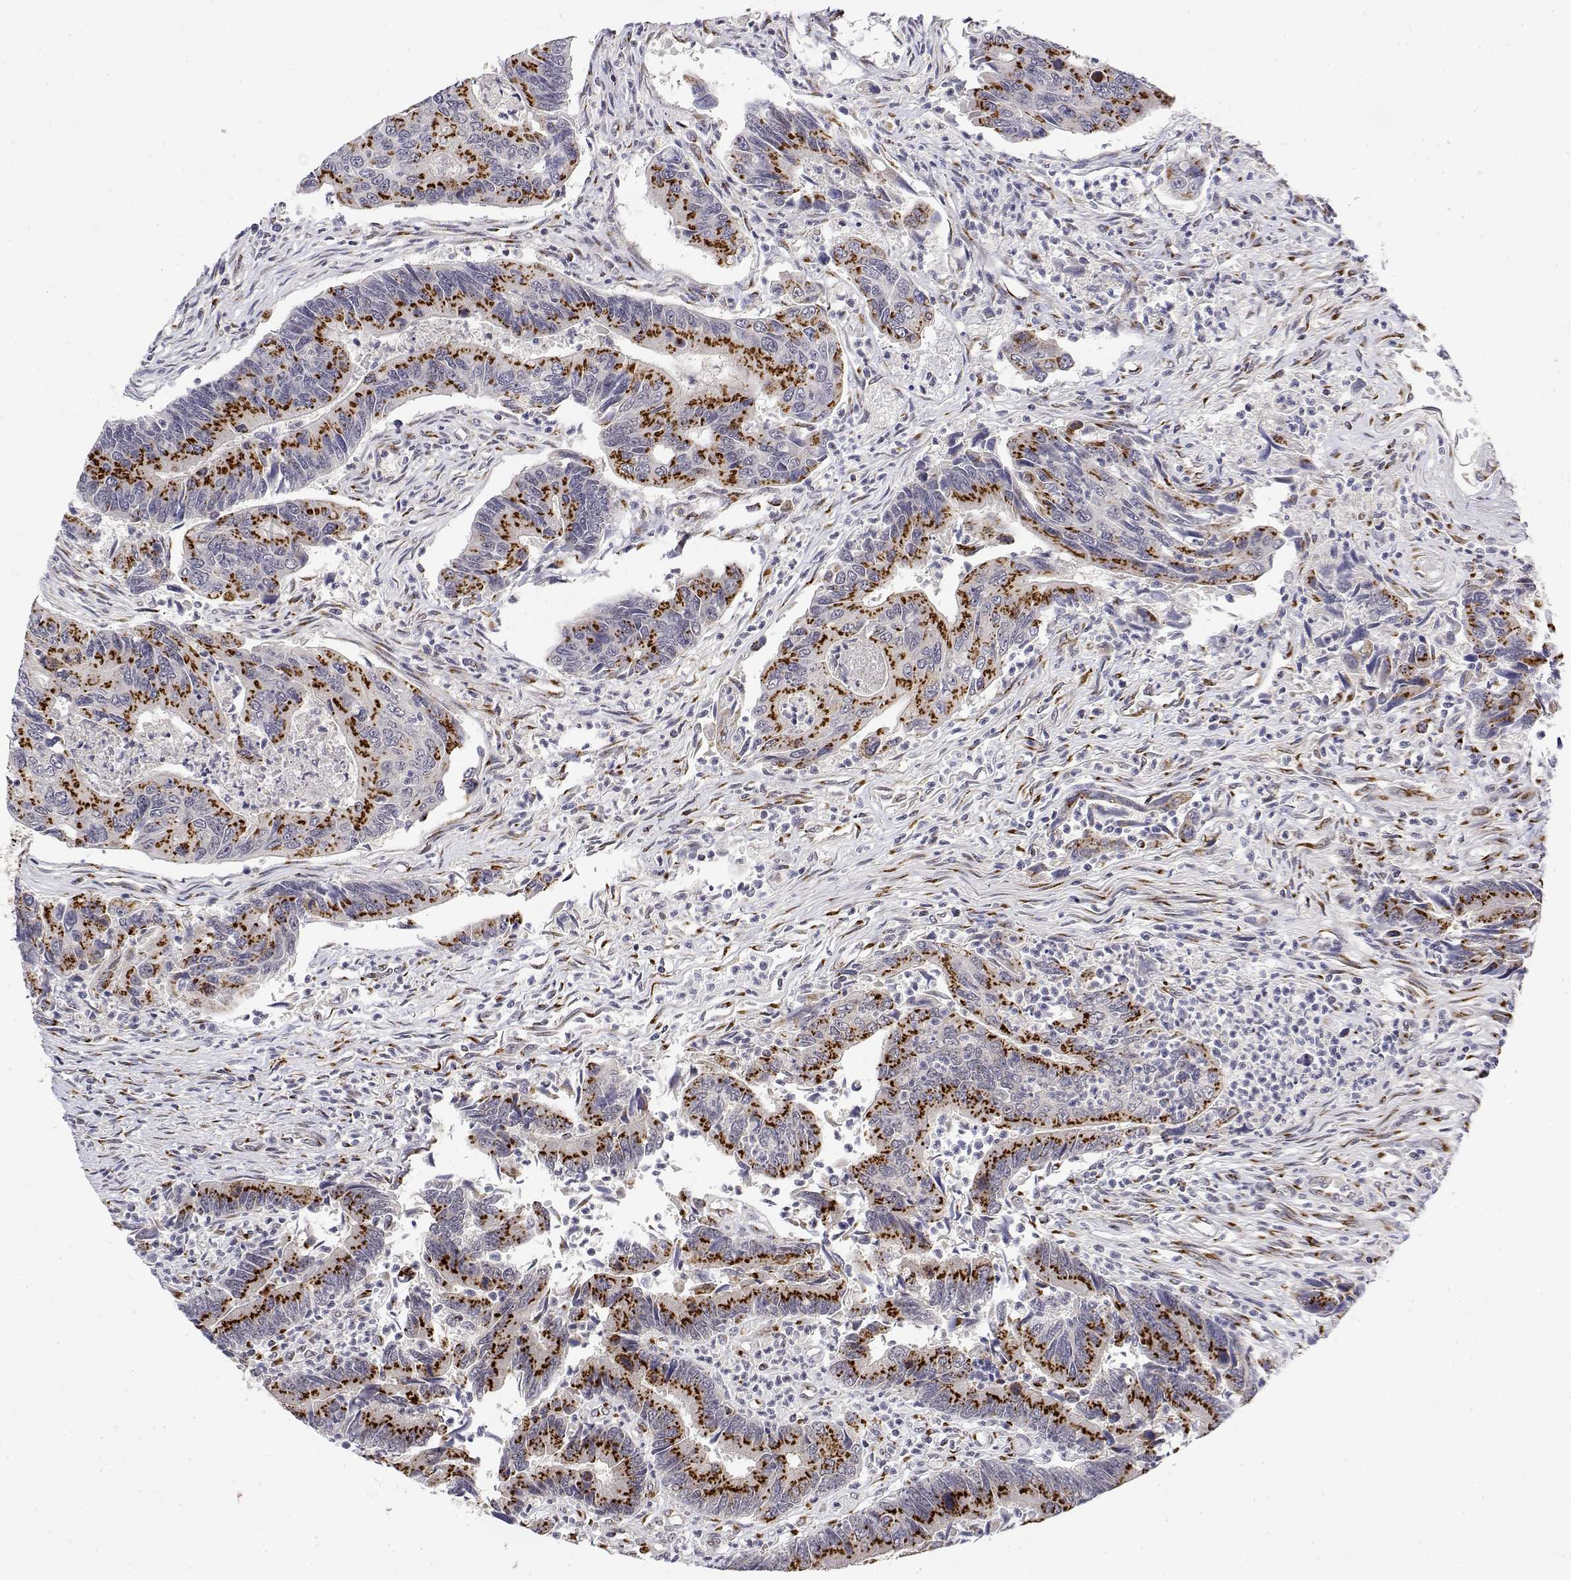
{"staining": {"intensity": "strong", "quantity": ">75%", "location": "cytoplasmic/membranous"}, "tissue": "colorectal cancer", "cell_type": "Tumor cells", "image_type": "cancer", "snomed": [{"axis": "morphology", "description": "Adenocarcinoma, NOS"}, {"axis": "topography", "description": "Colon"}], "caption": "Protein expression analysis of colorectal cancer (adenocarcinoma) displays strong cytoplasmic/membranous staining in about >75% of tumor cells. (brown staining indicates protein expression, while blue staining denotes nuclei).", "gene": "YIPF3", "patient": {"sex": "female", "age": 67}}